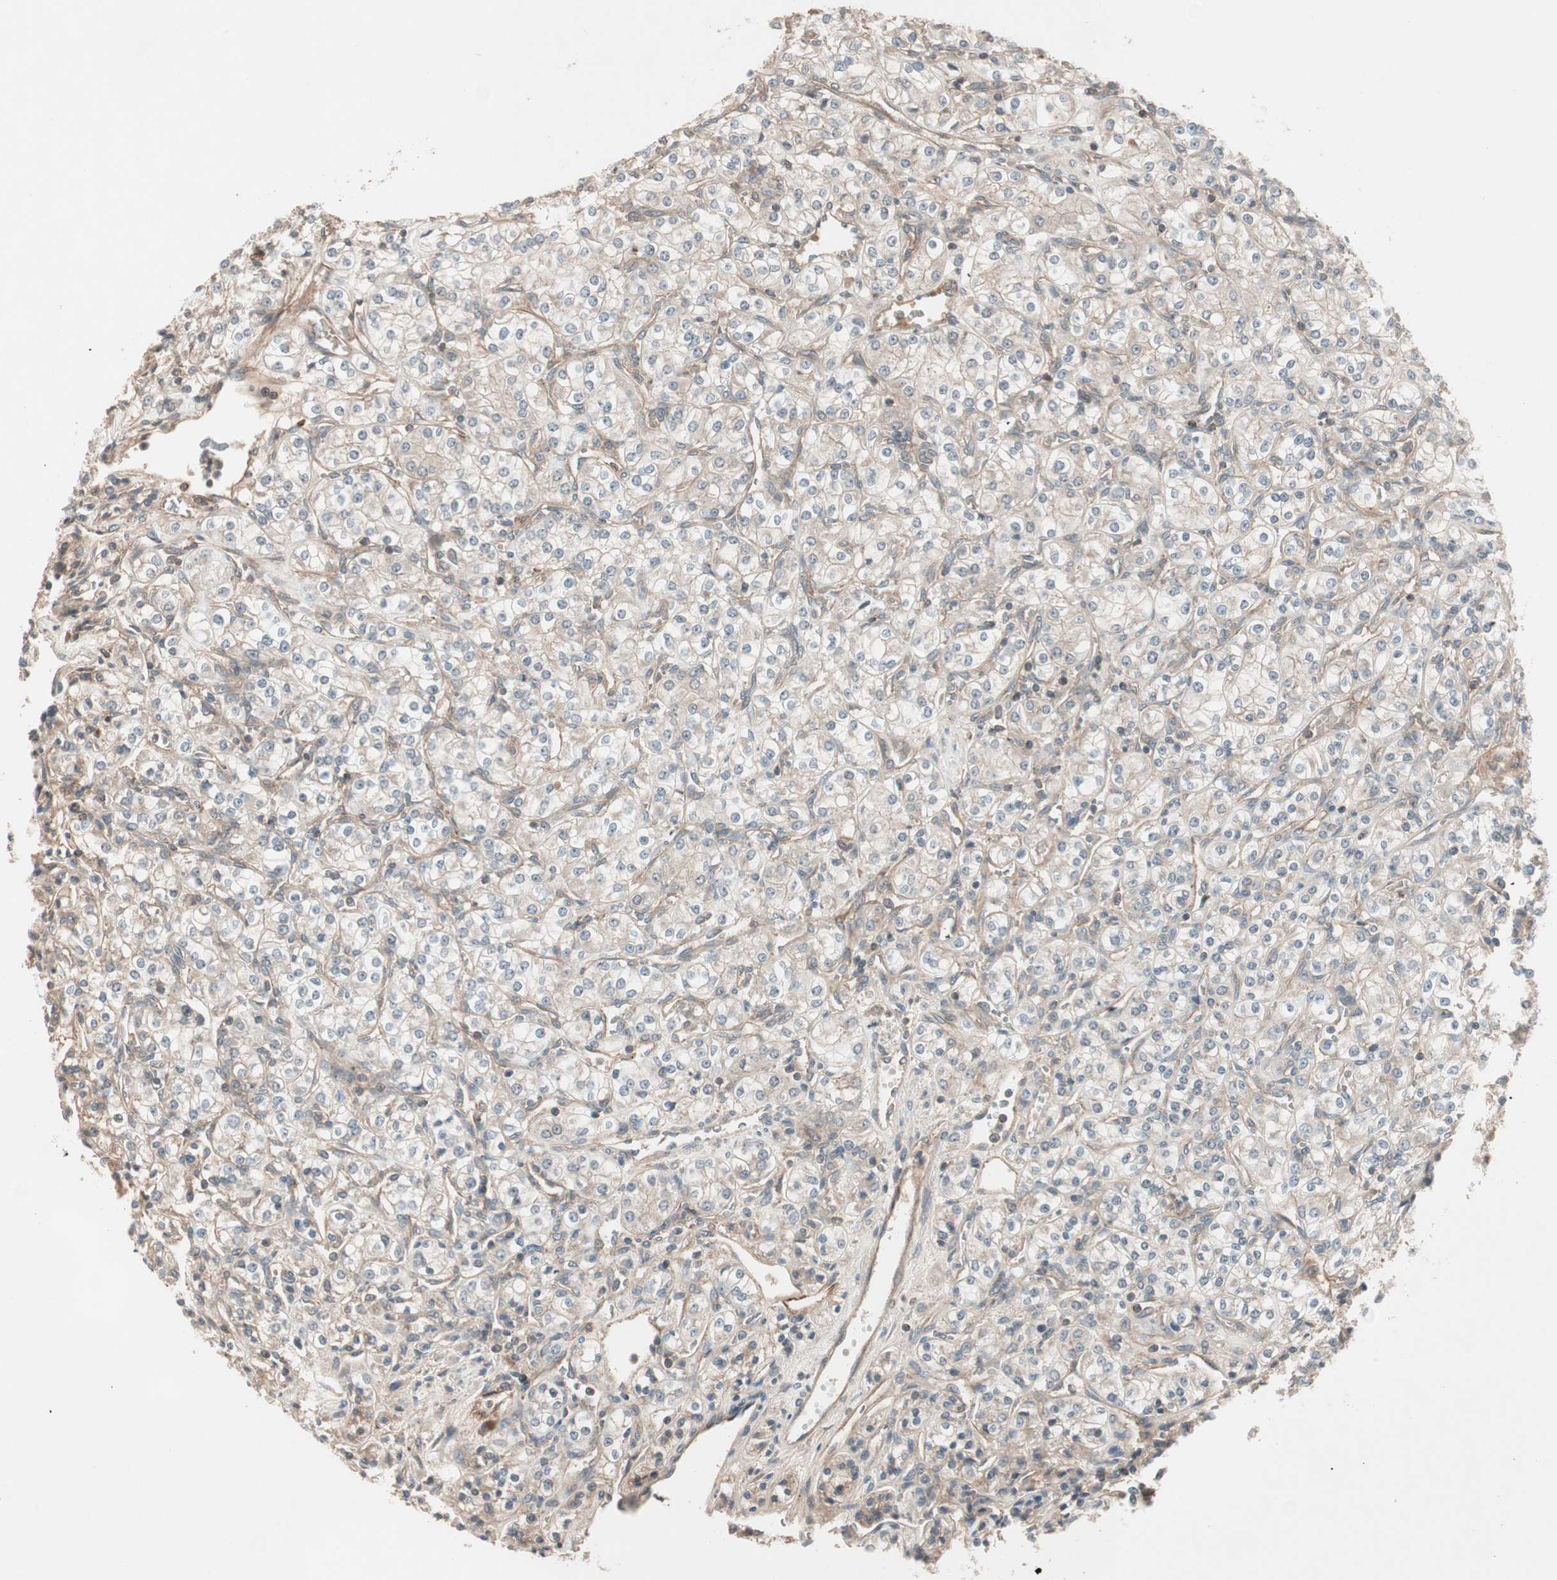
{"staining": {"intensity": "weak", "quantity": "<25%", "location": "cytoplasmic/membranous"}, "tissue": "renal cancer", "cell_type": "Tumor cells", "image_type": "cancer", "snomed": [{"axis": "morphology", "description": "Adenocarcinoma, NOS"}, {"axis": "topography", "description": "Kidney"}], "caption": "Human adenocarcinoma (renal) stained for a protein using IHC exhibits no expression in tumor cells.", "gene": "TFPI", "patient": {"sex": "male", "age": 77}}